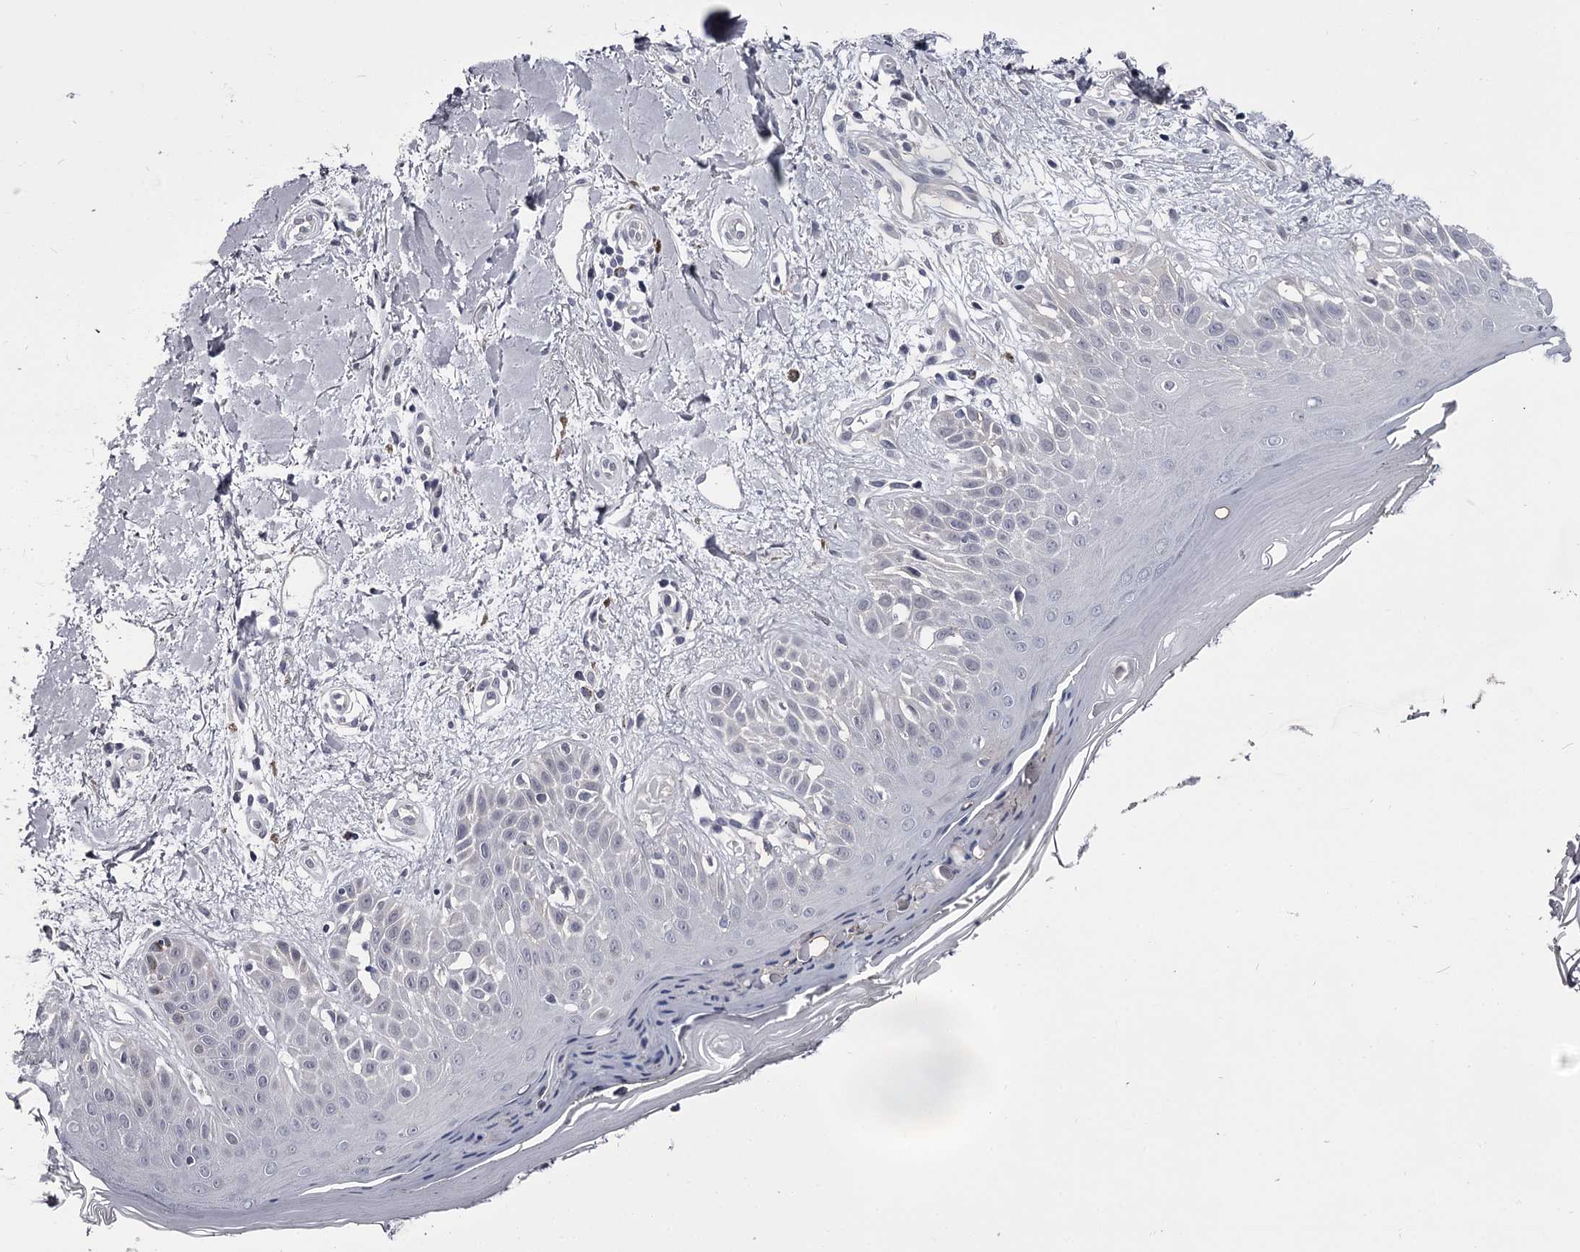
{"staining": {"intensity": "negative", "quantity": "none", "location": "none"}, "tissue": "skin", "cell_type": "Fibroblasts", "image_type": "normal", "snomed": [{"axis": "morphology", "description": "Normal tissue, NOS"}, {"axis": "topography", "description": "Skin"}], "caption": "IHC of benign human skin demonstrates no expression in fibroblasts.", "gene": "OVOL2", "patient": {"sex": "female", "age": 64}}